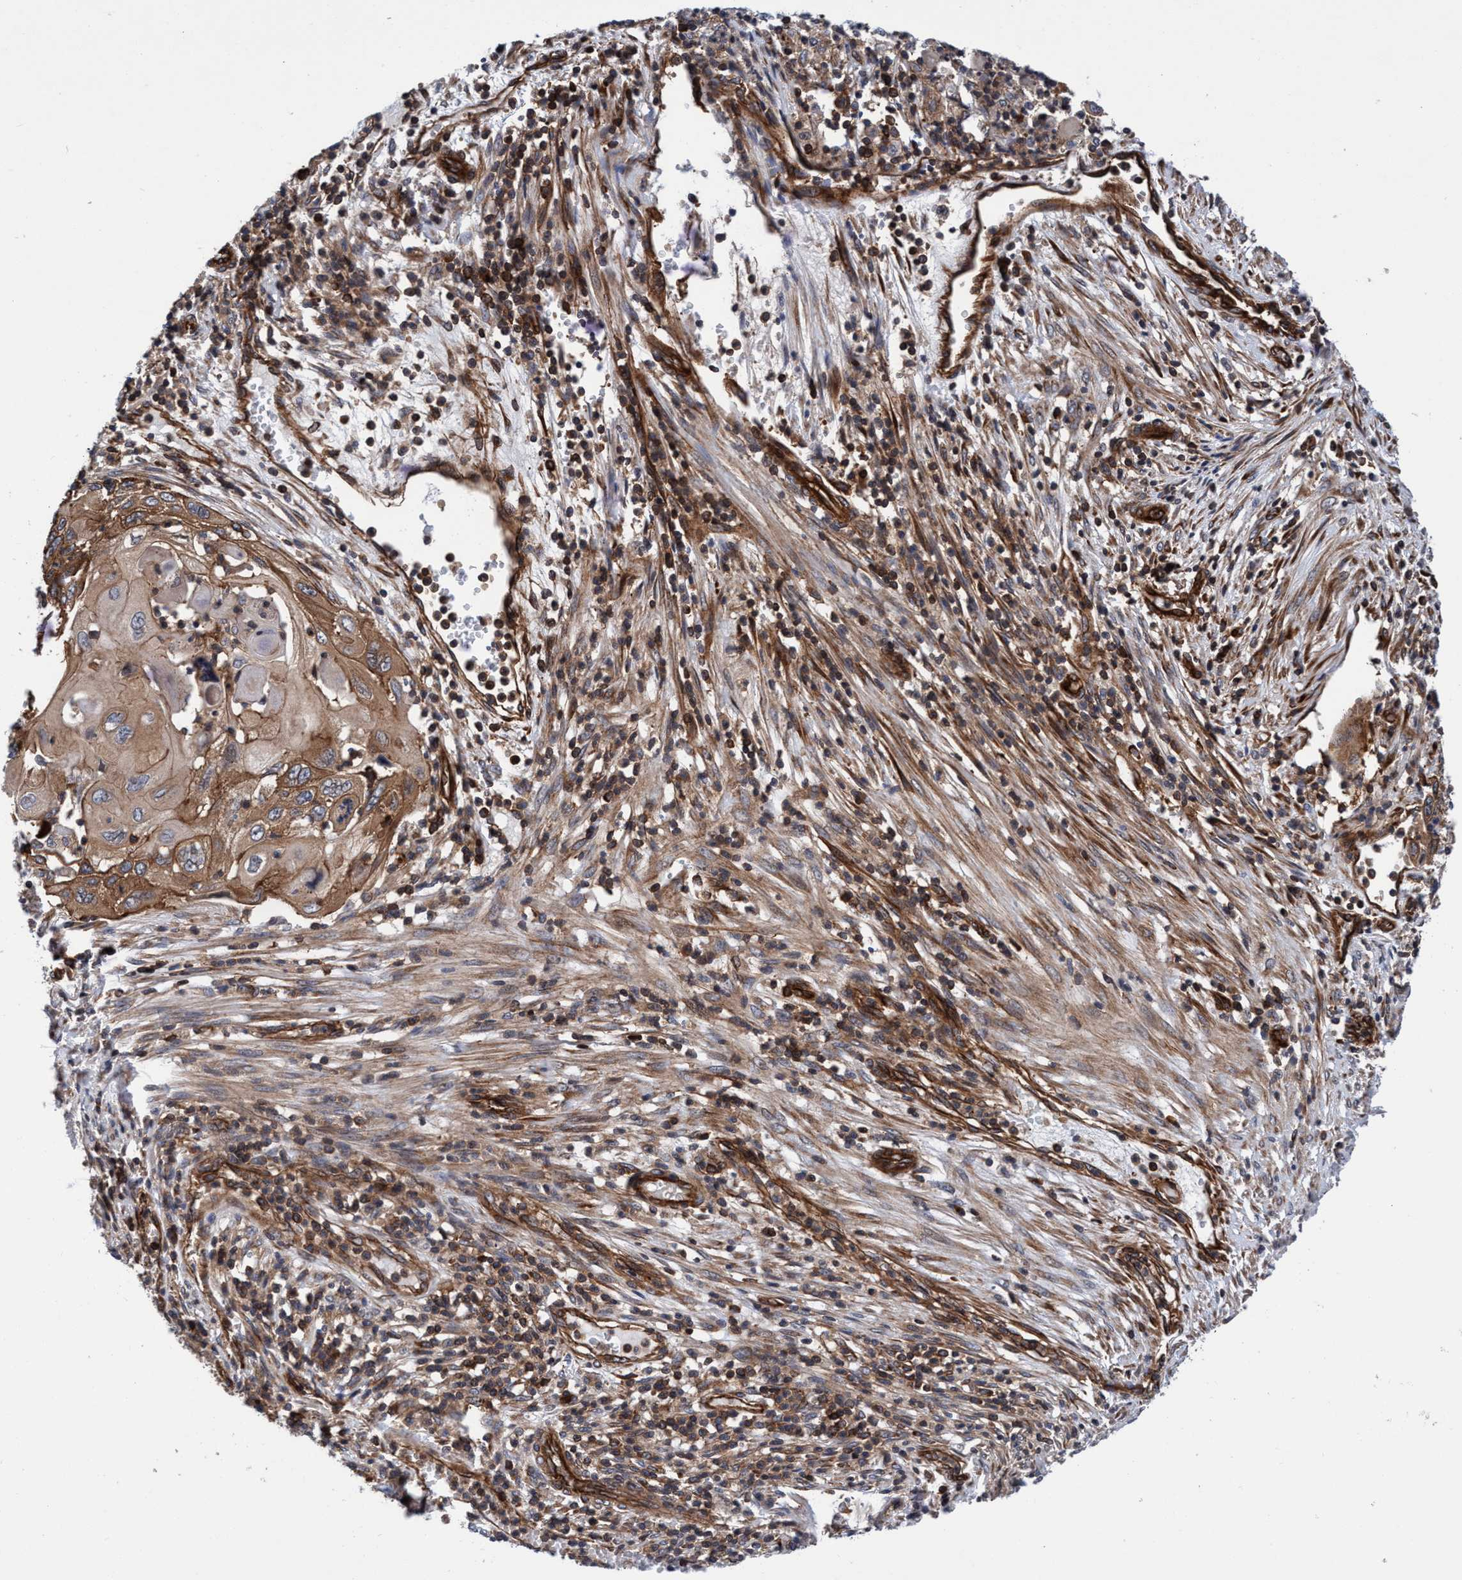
{"staining": {"intensity": "moderate", "quantity": ">75%", "location": "cytoplasmic/membranous"}, "tissue": "cervical cancer", "cell_type": "Tumor cells", "image_type": "cancer", "snomed": [{"axis": "morphology", "description": "Squamous cell carcinoma, NOS"}, {"axis": "topography", "description": "Cervix"}], "caption": "Moderate cytoplasmic/membranous positivity for a protein is present in about >75% of tumor cells of squamous cell carcinoma (cervical) using immunohistochemistry.", "gene": "MCM3AP", "patient": {"sex": "female", "age": 70}}